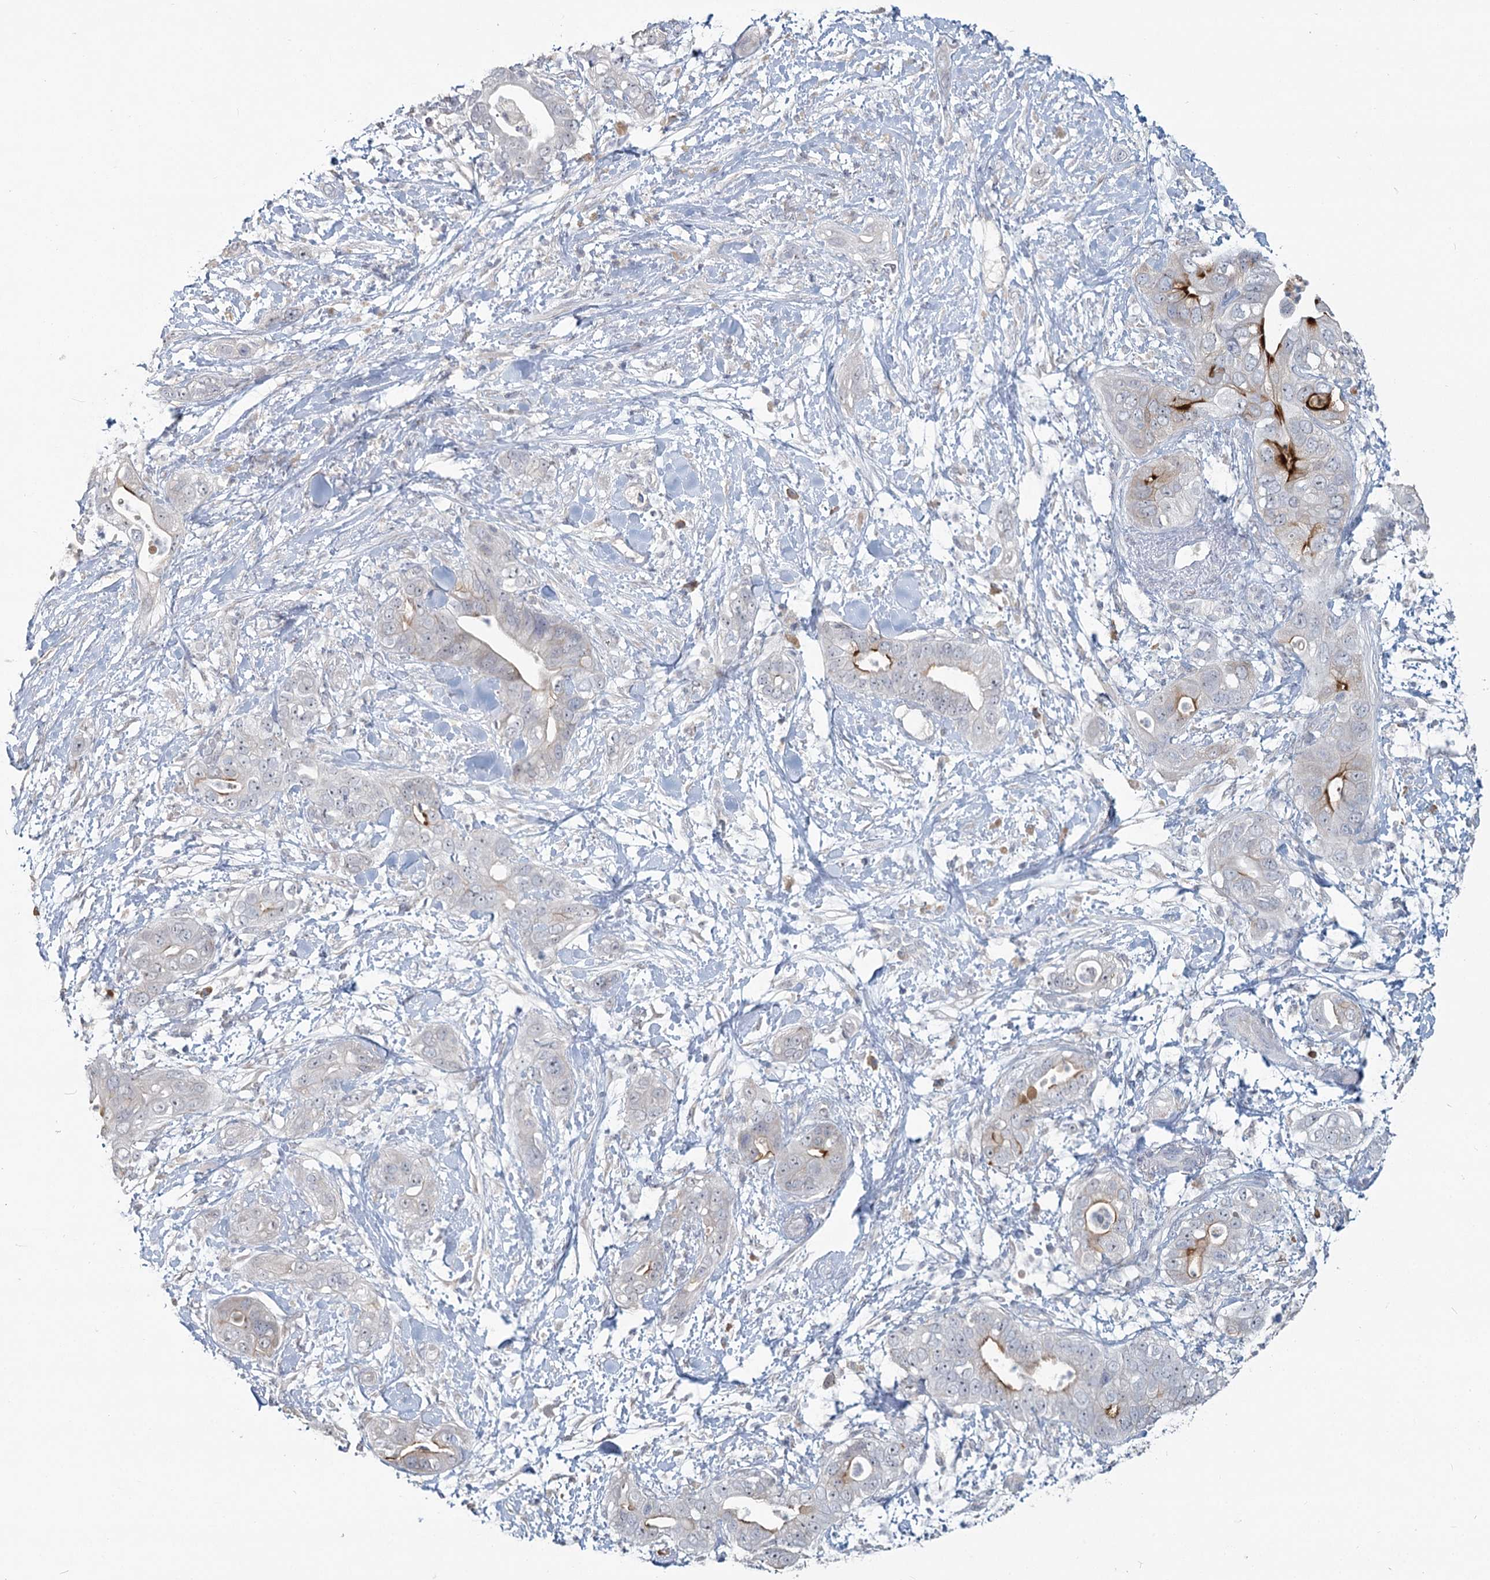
{"staining": {"intensity": "strong", "quantity": "<25%", "location": "cytoplasmic/membranous"}, "tissue": "pancreatic cancer", "cell_type": "Tumor cells", "image_type": "cancer", "snomed": [{"axis": "morphology", "description": "Adenocarcinoma, NOS"}, {"axis": "topography", "description": "Pancreas"}], "caption": "Human pancreatic cancer stained for a protein (brown) demonstrates strong cytoplasmic/membranous positive expression in approximately <25% of tumor cells.", "gene": "SLC9A3", "patient": {"sex": "female", "age": 78}}